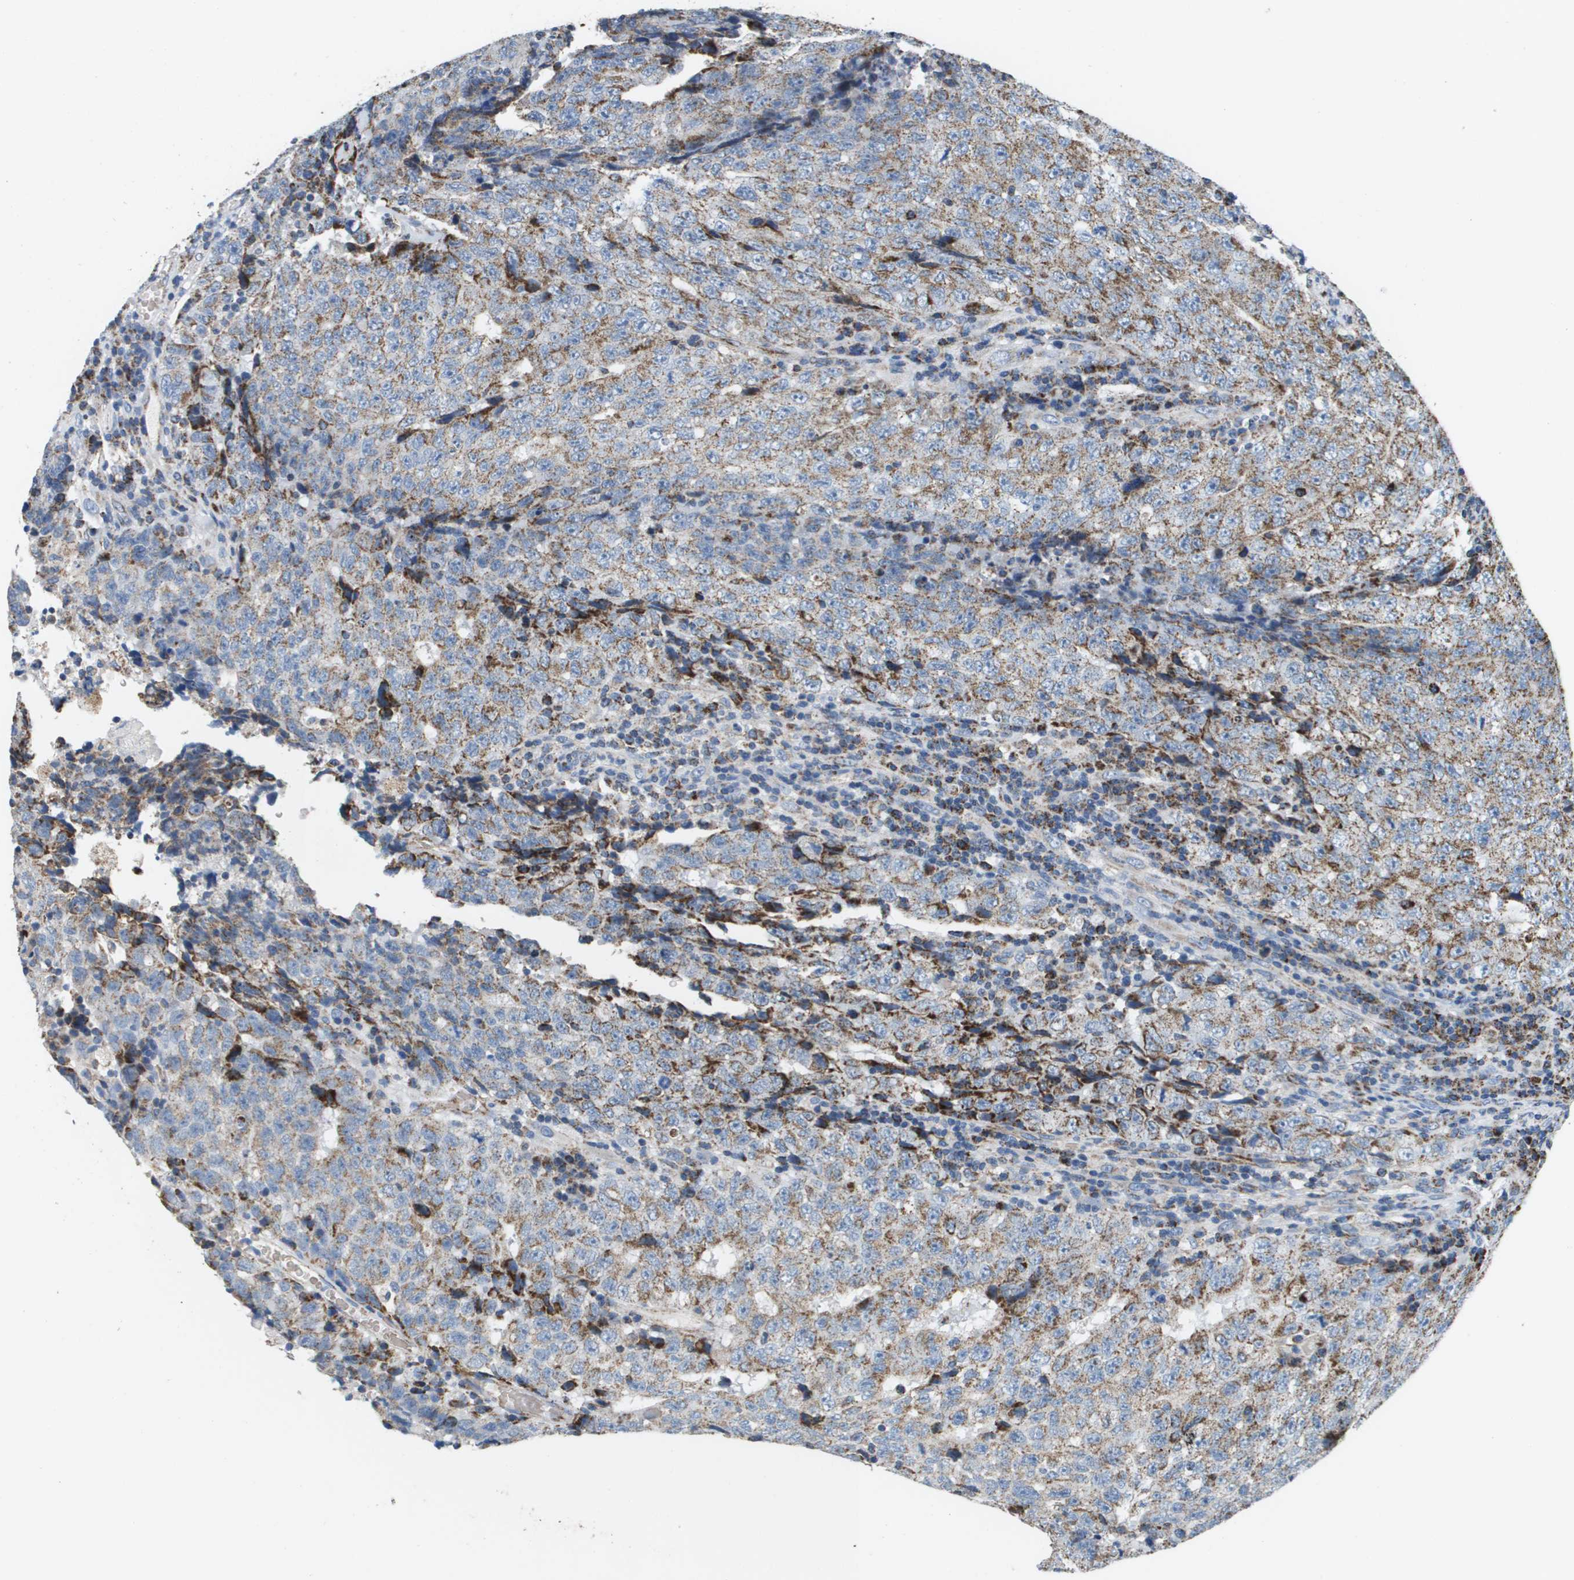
{"staining": {"intensity": "strong", "quantity": "25%-75%", "location": "cytoplasmic/membranous"}, "tissue": "testis cancer", "cell_type": "Tumor cells", "image_type": "cancer", "snomed": [{"axis": "morphology", "description": "Necrosis, NOS"}, {"axis": "morphology", "description": "Carcinoma, Embryonal, NOS"}, {"axis": "topography", "description": "Testis"}], "caption": "Brown immunohistochemical staining in embryonal carcinoma (testis) shows strong cytoplasmic/membranous staining in approximately 25%-75% of tumor cells. Using DAB (3,3'-diaminobenzidine) (brown) and hematoxylin (blue) stains, captured at high magnification using brightfield microscopy.", "gene": "ATP5F1B", "patient": {"sex": "male", "age": 19}}